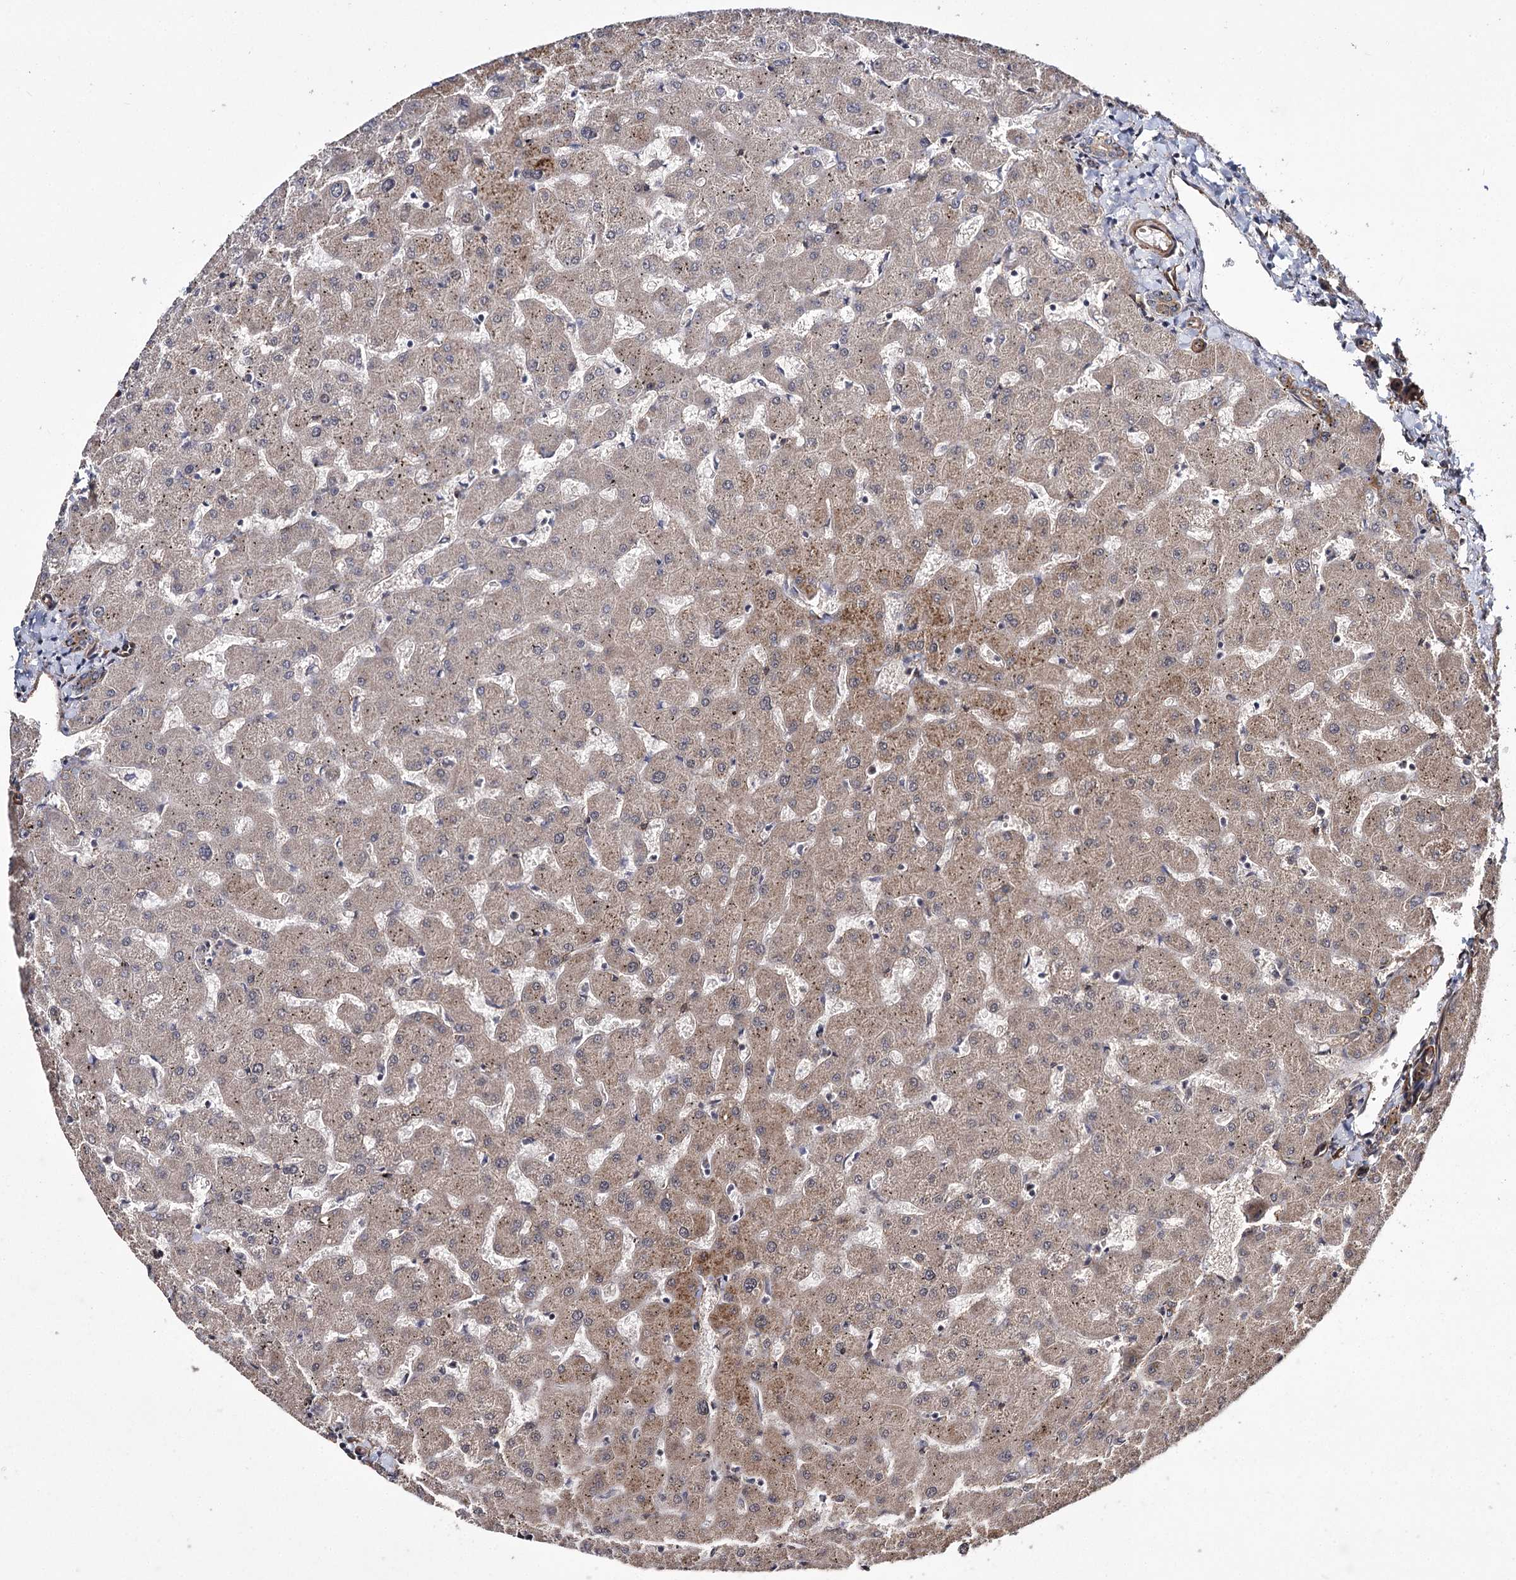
{"staining": {"intensity": "moderate", "quantity": ">75%", "location": "cytoplasmic/membranous"}, "tissue": "liver", "cell_type": "Cholangiocytes", "image_type": "normal", "snomed": [{"axis": "morphology", "description": "Normal tissue, NOS"}, {"axis": "topography", "description": "Liver"}], "caption": "Liver stained with DAB IHC demonstrates medium levels of moderate cytoplasmic/membranous staining in about >75% of cholangiocytes. (DAB IHC, brown staining for protein, blue staining for nuclei).", "gene": "MYO1C", "patient": {"sex": "female", "age": 63}}